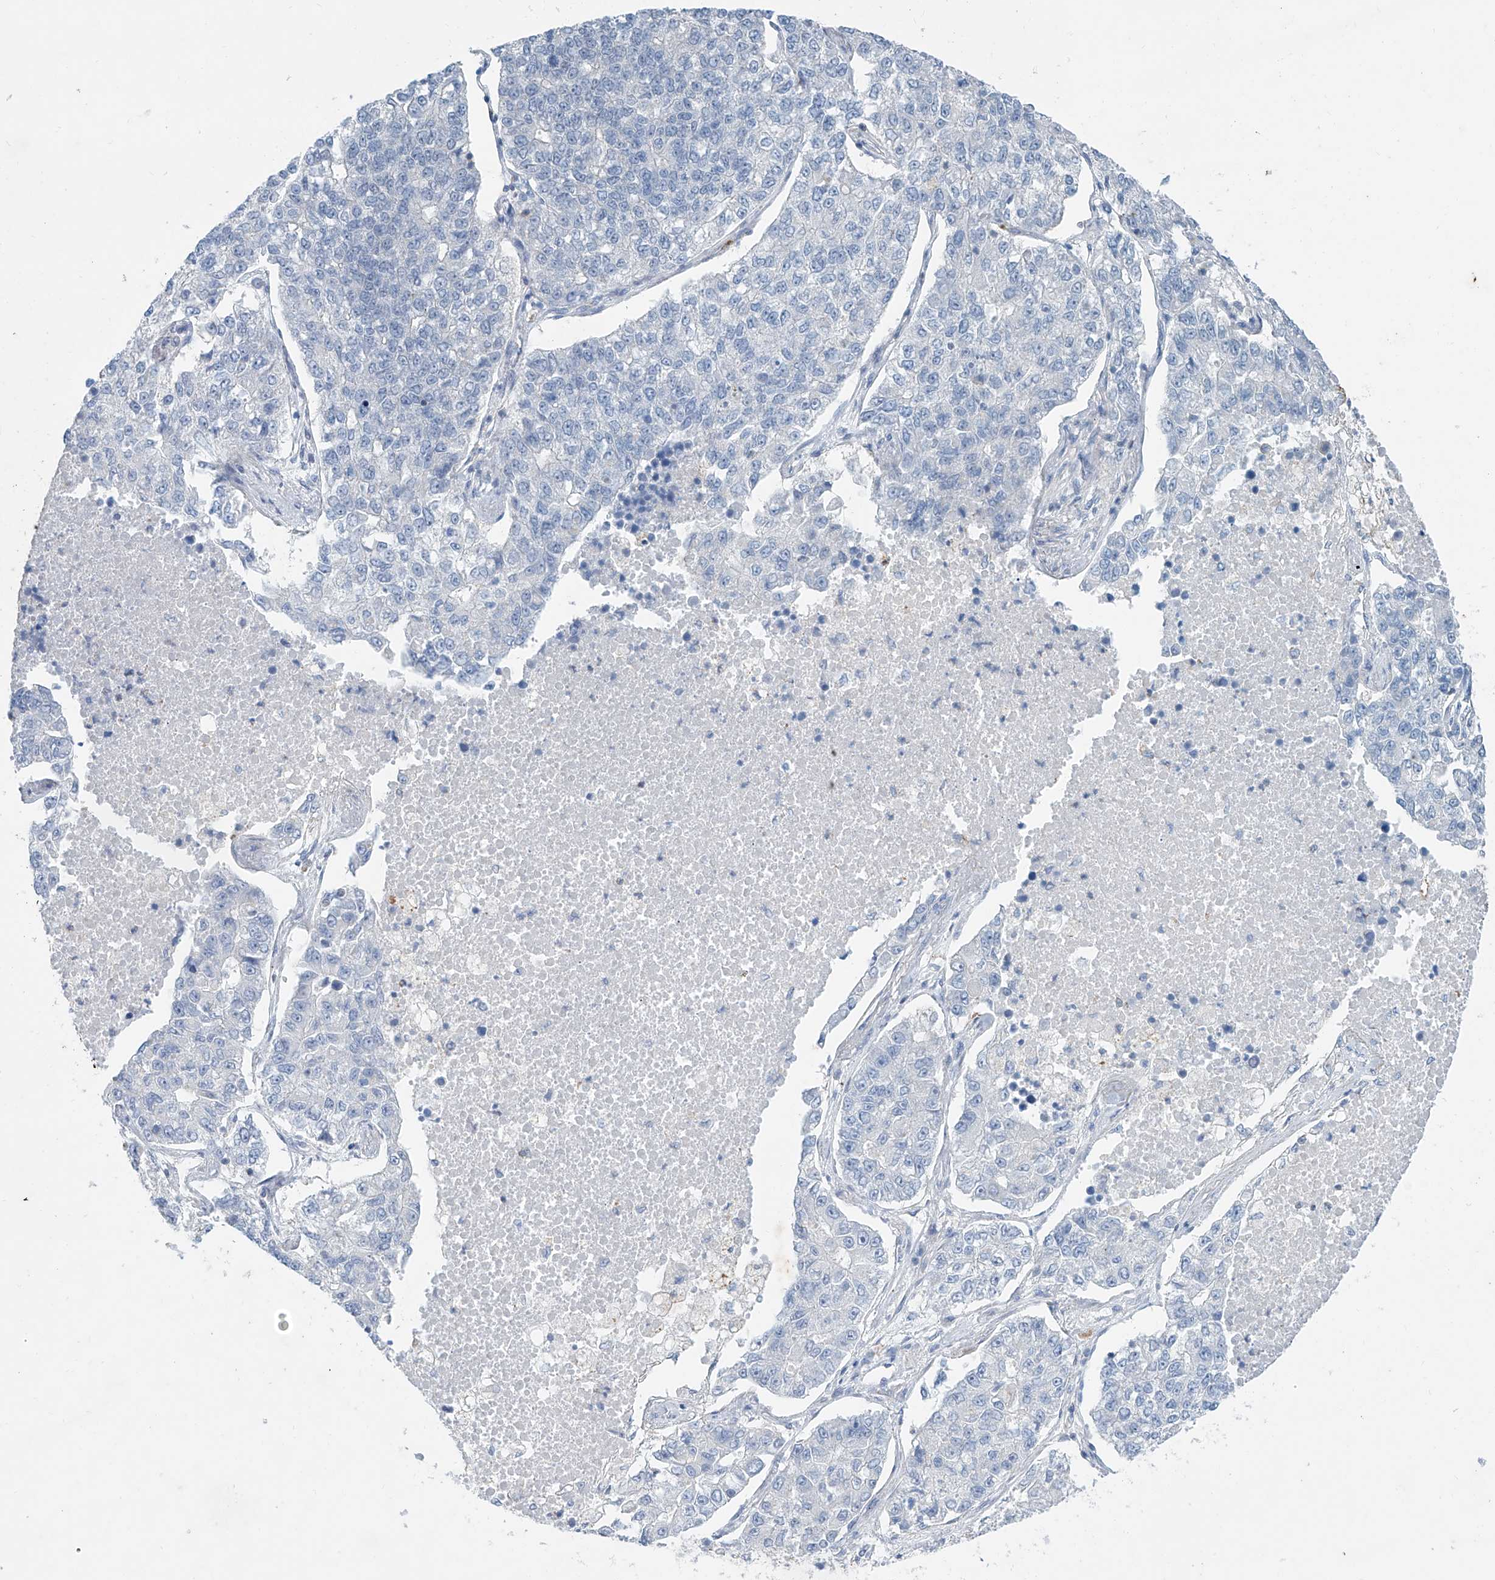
{"staining": {"intensity": "negative", "quantity": "none", "location": "none"}, "tissue": "lung cancer", "cell_type": "Tumor cells", "image_type": "cancer", "snomed": [{"axis": "morphology", "description": "Adenocarcinoma, NOS"}, {"axis": "topography", "description": "Lung"}], "caption": "Lung adenocarcinoma stained for a protein using immunohistochemistry (IHC) displays no positivity tumor cells.", "gene": "ANKRD34A", "patient": {"sex": "male", "age": 49}}